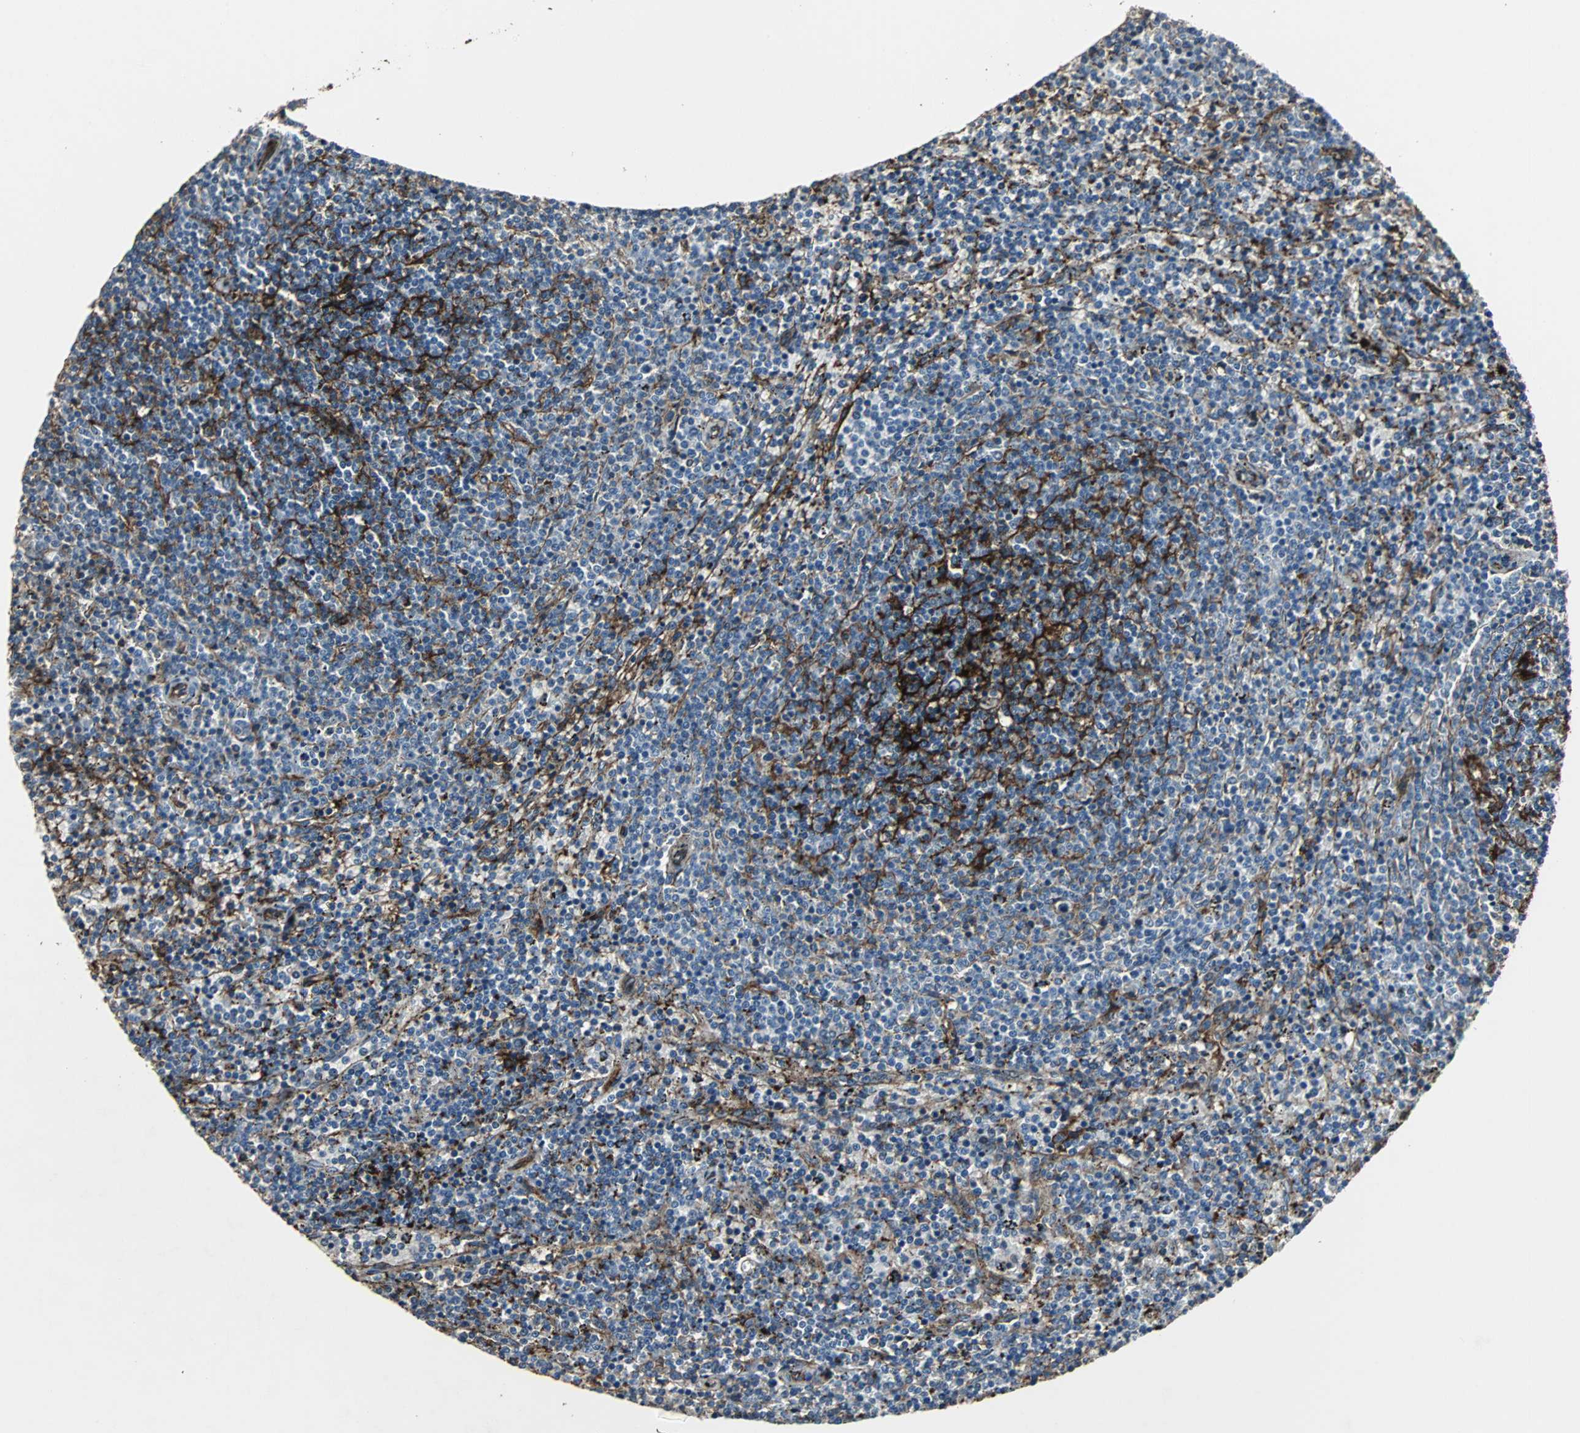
{"staining": {"intensity": "moderate", "quantity": "25%-75%", "location": "cytoplasmic/membranous"}, "tissue": "lymphoma", "cell_type": "Tumor cells", "image_type": "cancer", "snomed": [{"axis": "morphology", "description": "Malignant lymphoma, non-Hodgkin's type, Low grade"}, {"axis": "topography", "description": "Spleen"}], "caption": "Lymphoma stained with a protein marker demonstrates moderate staining in tumor cells.", "gene": "F11R", "patient": {"sex": "female", "age": 50}}